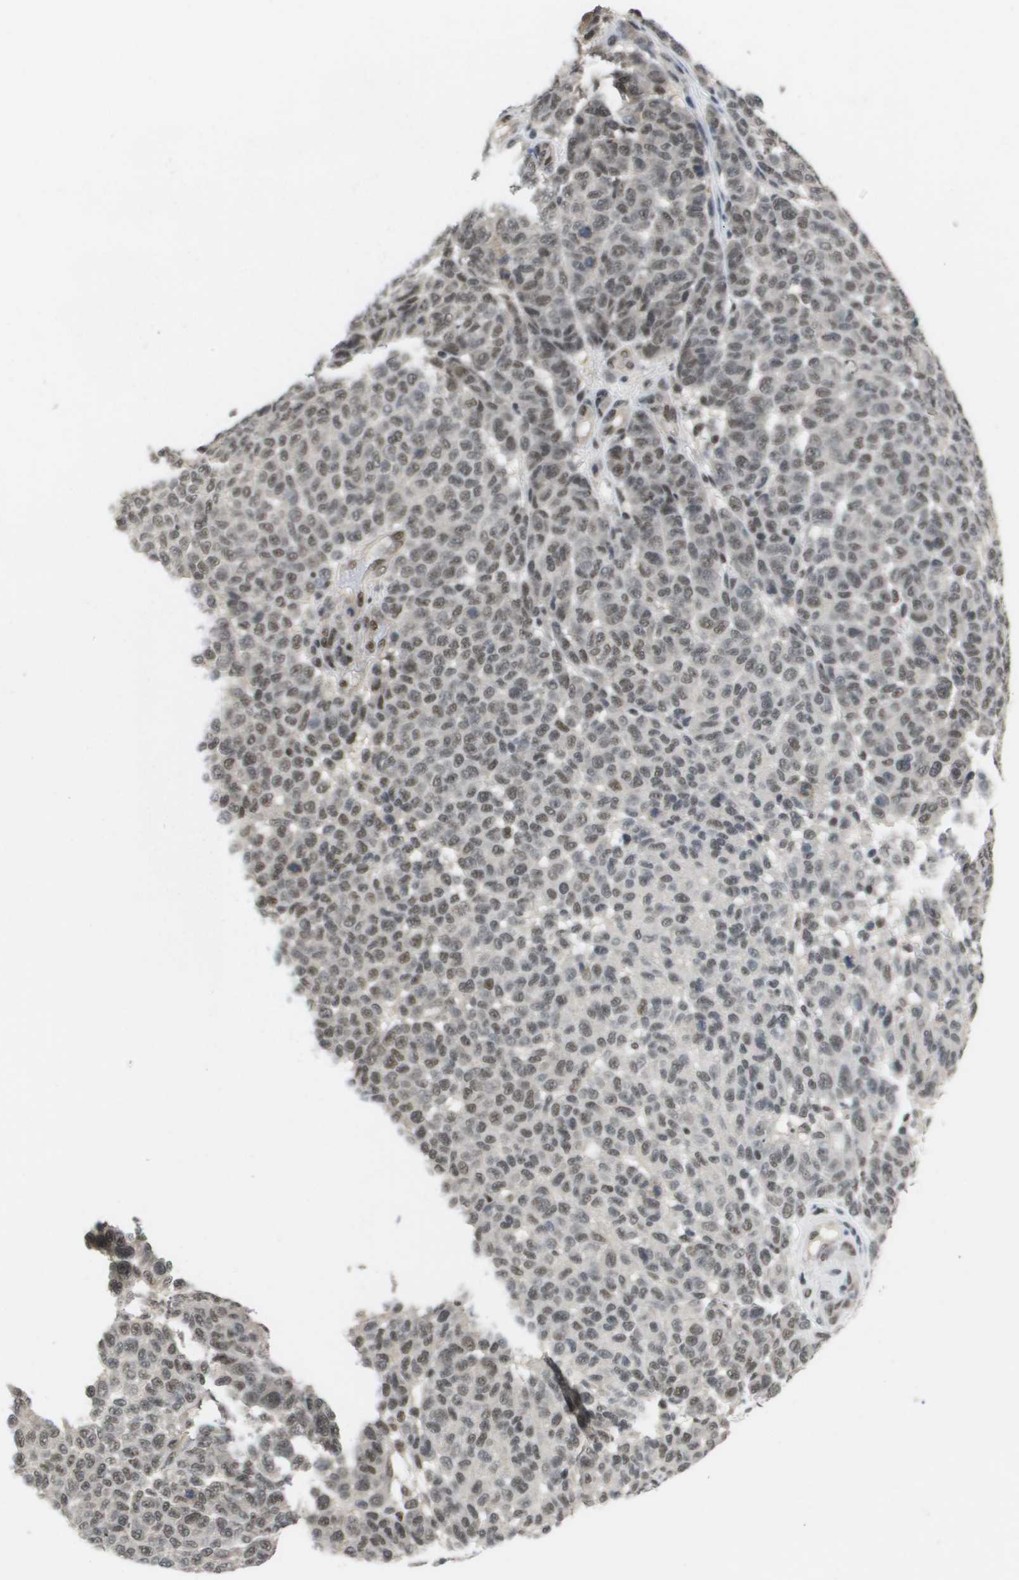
{"staining": {"intensity": "weak", "quantity": "25%-75%", "location": "nuclear"}, "tissue": "melanoma", "cell_type": "Tumor cells", "image_type": "cancer", "snomed": [{"axis": "morphology", "description": "Malignant melanoma, NOS"}, {"axis": "topography", "description": "Skin"}], "caption": "Protein staining by immunohistochemistry (IHC) displays weak nuclear staining in approximately 25%-75% of tumor cells in melanoma.", "gene": "ISY1", "patient": {"sex": "male", "age": 59}}